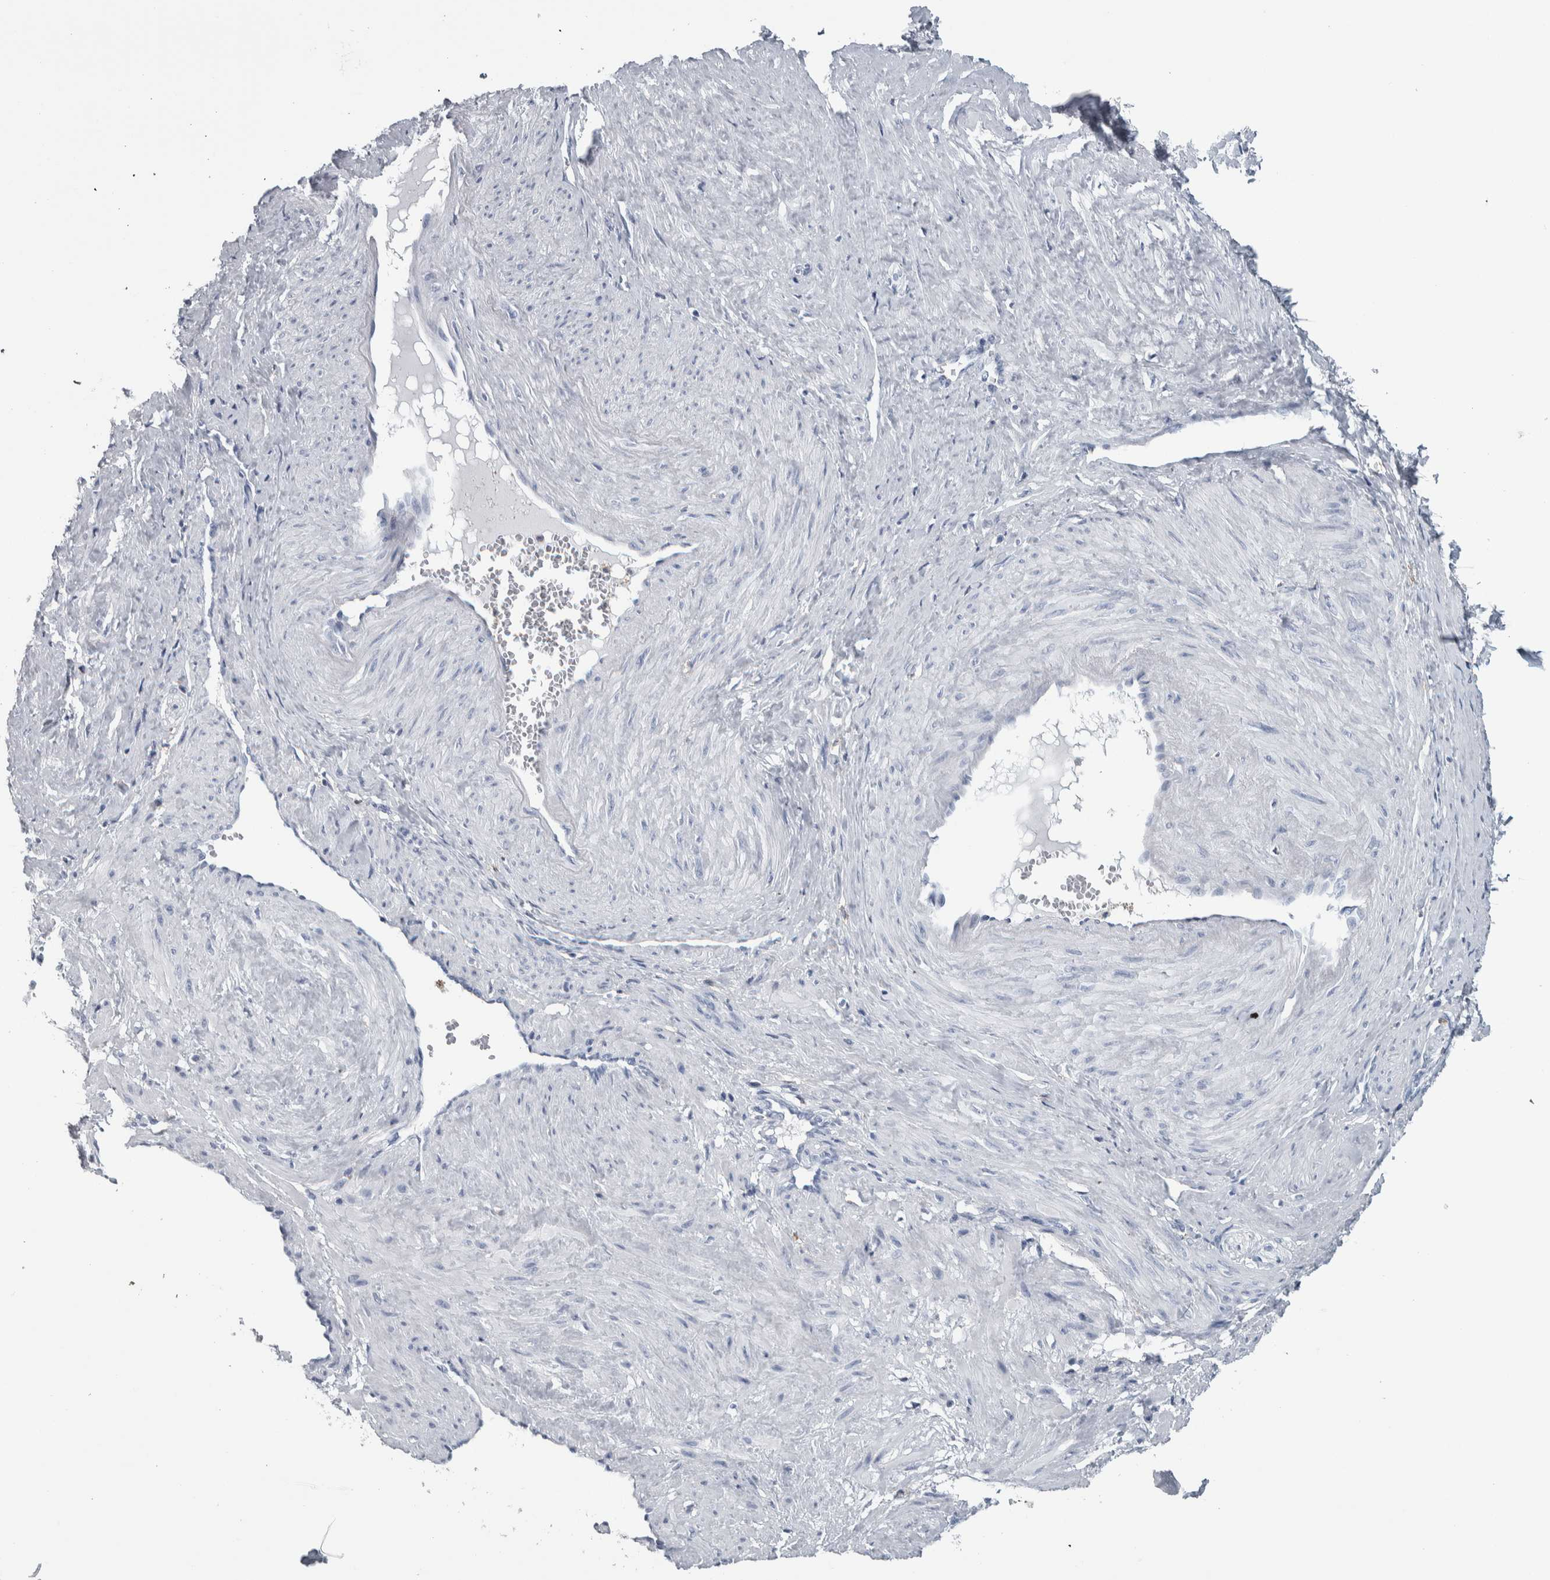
{"staining": {"intensity": "negative", "quantity": "none", "location": "none"}, "tissue": "smooth muscle", "cell_type": "Smooth muscle cells", "image_type": "normal", "snomed": [{"axis": "morphology", "description": "Normal tissue, NOS"}, {"axis": "topography", "description": "Endometrium"}], "caption": "High magnification brightfield microscopy of benign smooth muscle stained with DAB (3,3'-diaminobenzidine) (brown) and counterstained with hematoxylin (blue): smooth muscle cells show no significant expression.", "gene": "SKAP2", "patient": {"sex": "female", "age": 33}}